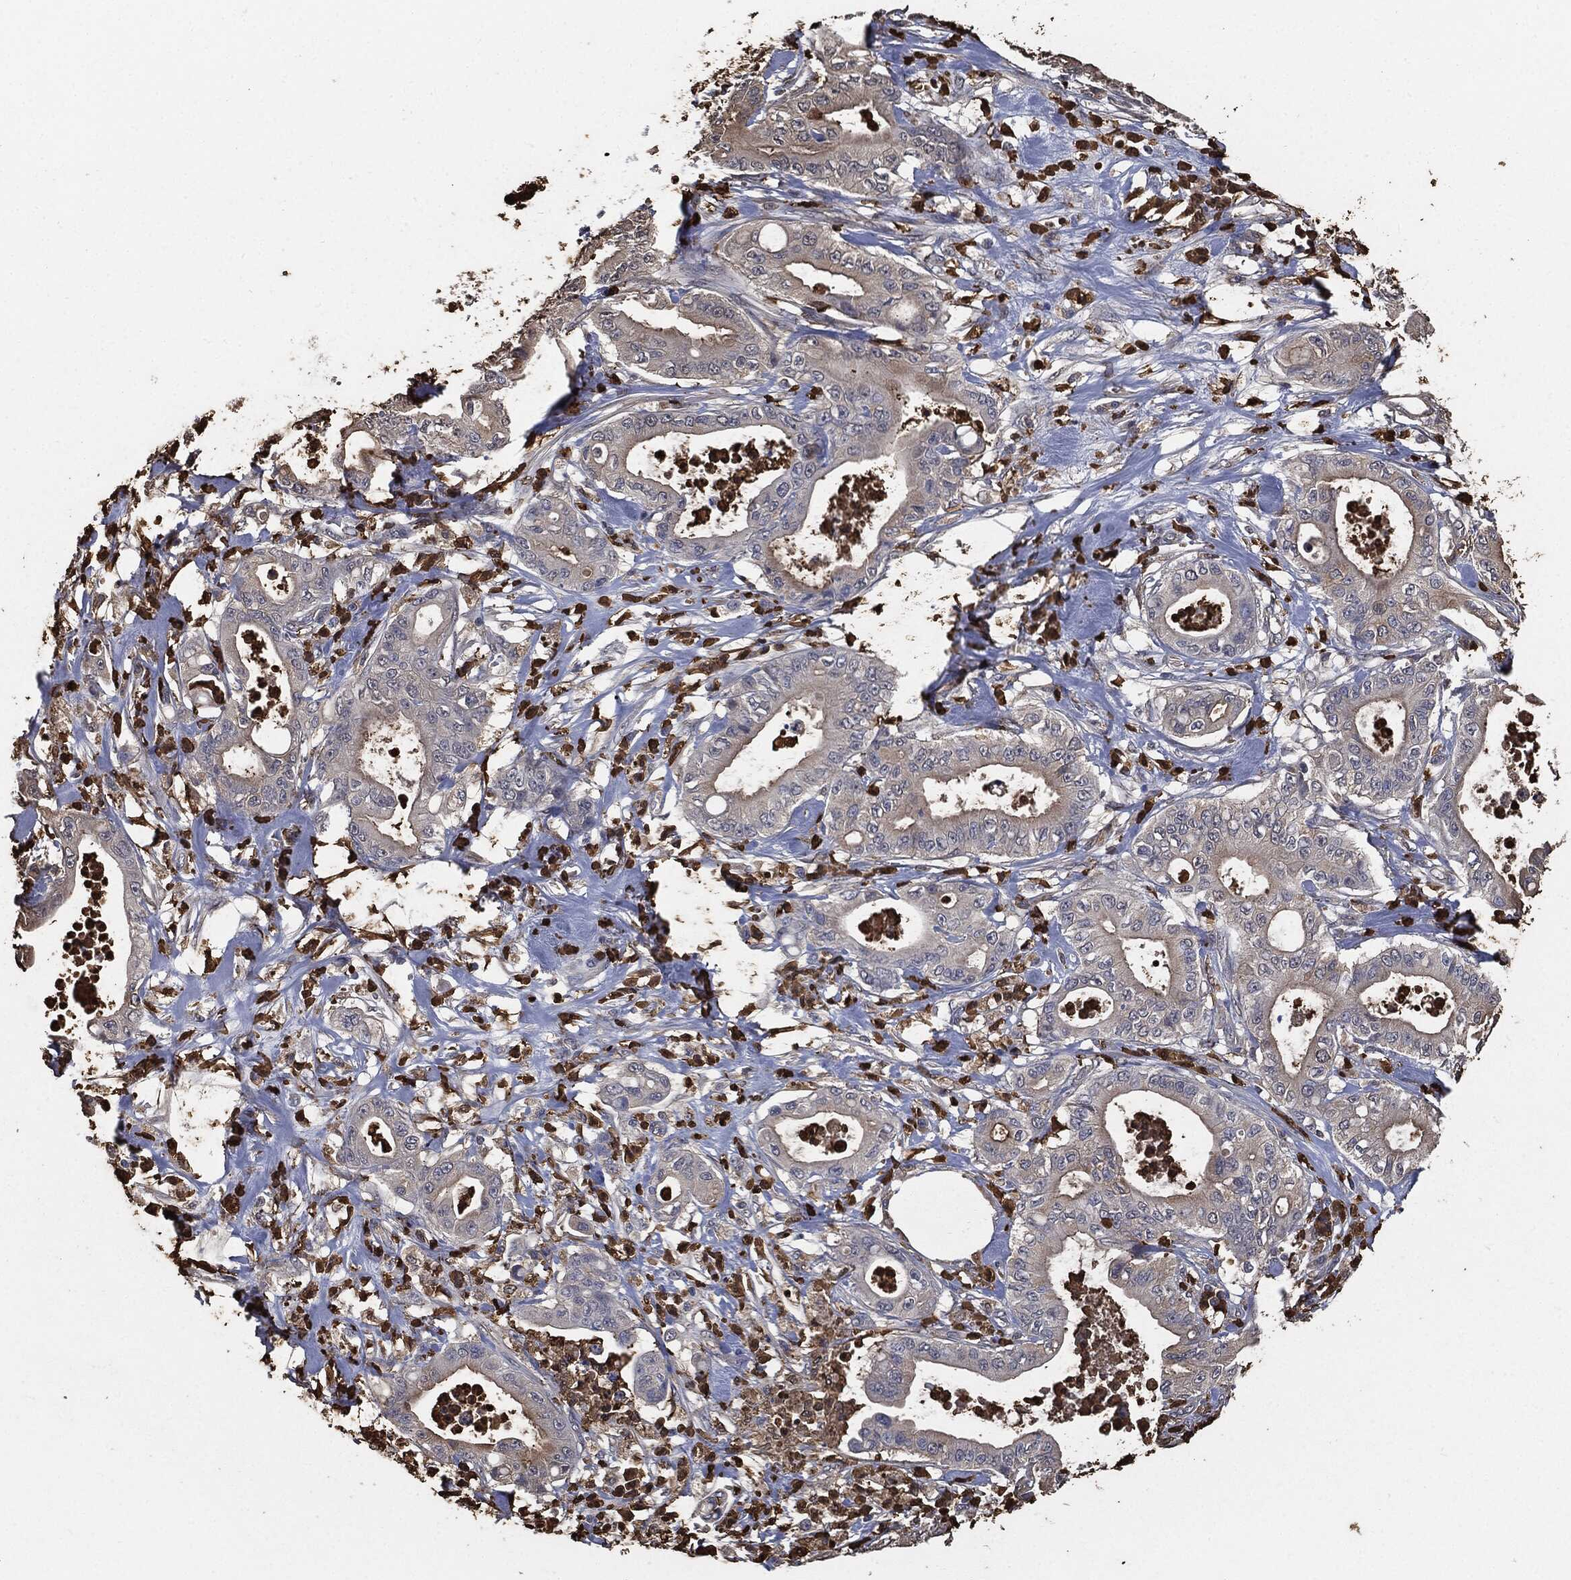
{"staining": {"intensity": "negative", "quantity": "none", "location": "none"}, "tissue": "pancreatic cancer", "cell_type": "Tumor cells", "image_type": "cancer", "snomed": [{"axis": "morphology", "description": "Adenocarcinoma, NOS"}, {"axis": "topography", "description": "Pancreas"}], "caption": "High power microscopy image of an IHC micrograph of pancreatic adenocarcinoma, revealing no significant staining in tumor cells.", "gene": "S100A9", "patient": {"sex": "male", "age": 71}}